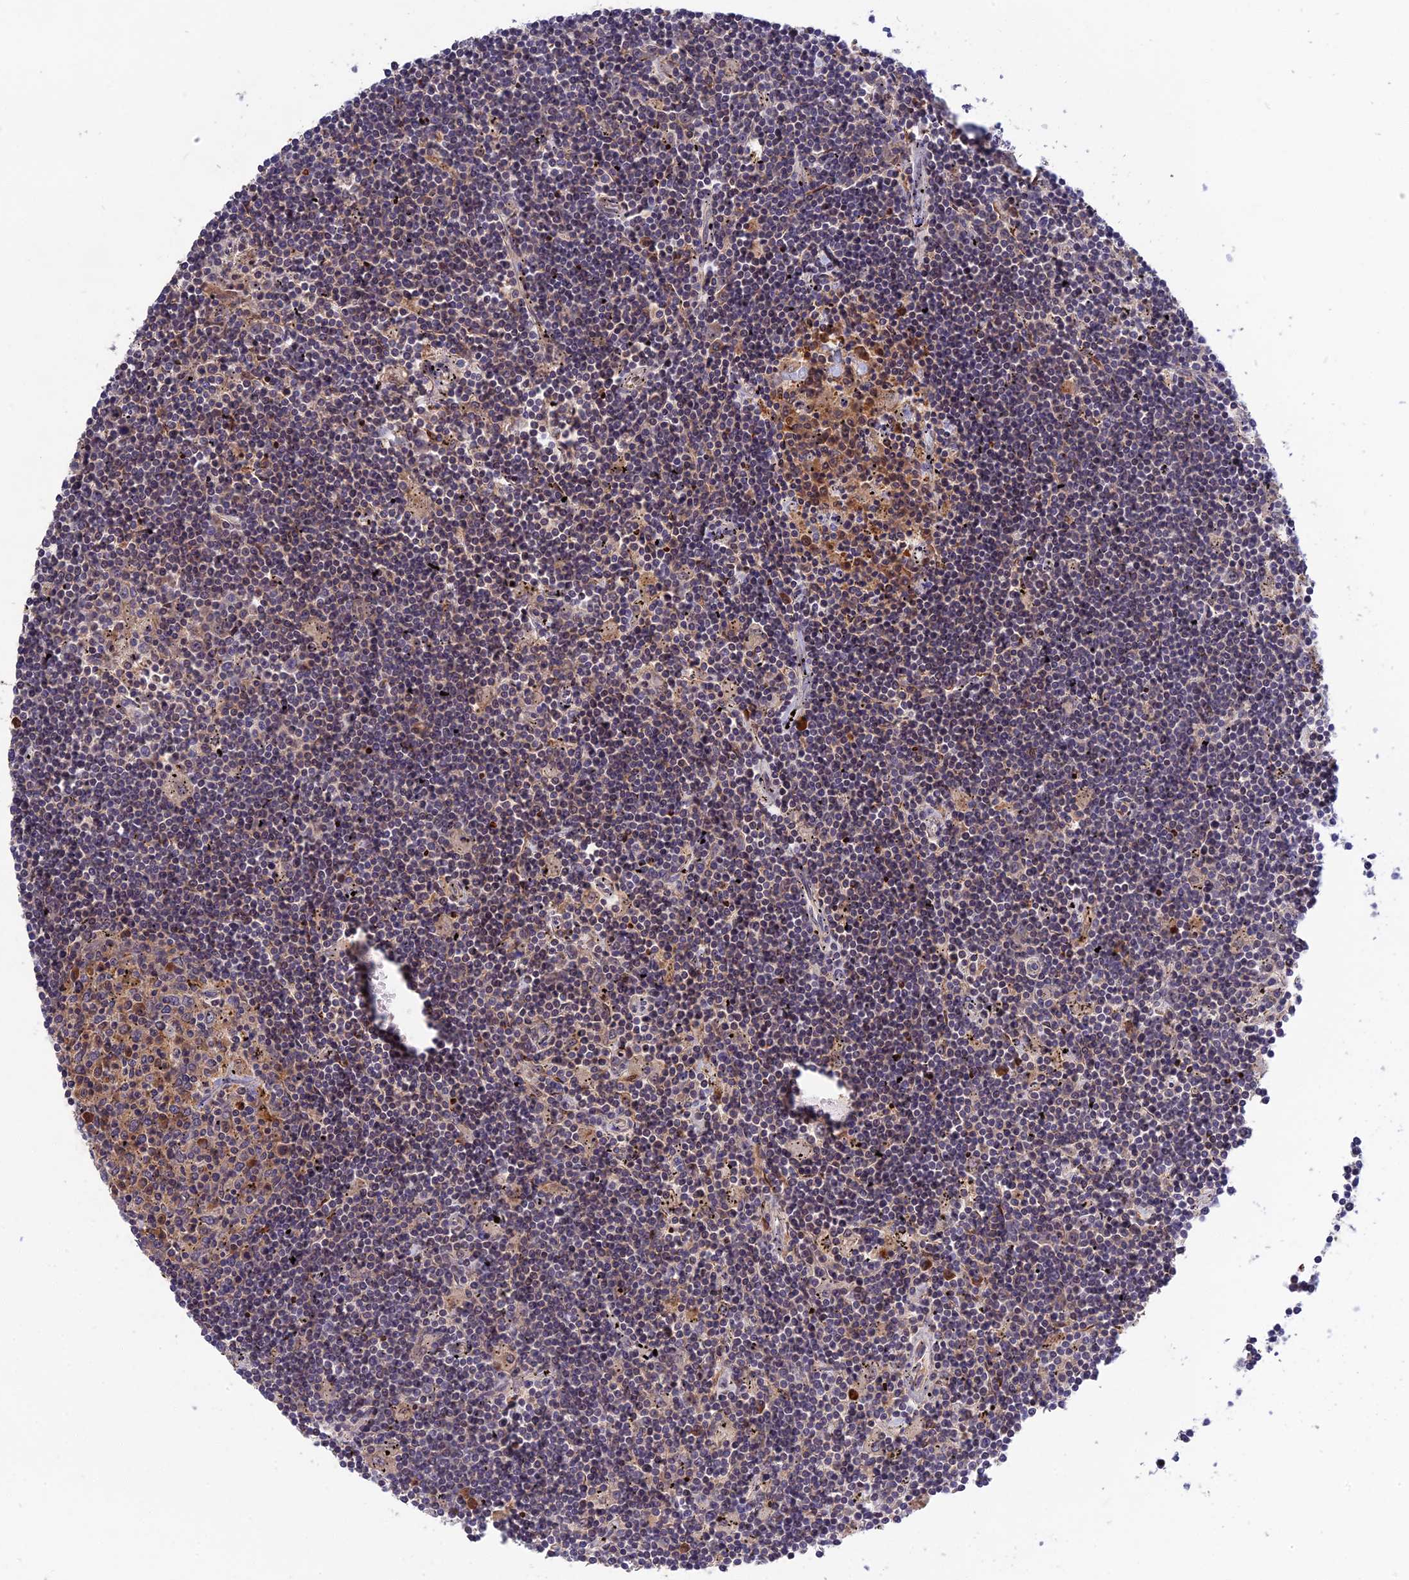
{"staining": {"intensity": "negative", "quantity": "none", "location": "none"}, "tissue": "lymphoma", "cell_type": "Tumor cells", "image_type": "cancer", "snomed": [{"axis": "morphology", "description": "Malignant lymphoma, non-Hodgkin's type, Low grade"}, {"axis": "topography", "description": "Spleen"}], "caption": "Immunohistochemical staining of low-grade malignant lymphoma, non-Hodgkin's type reveals no significant staining in tumor cells.", "gene": "CRACD", "patient": {"sex": "male", "age": 76}}